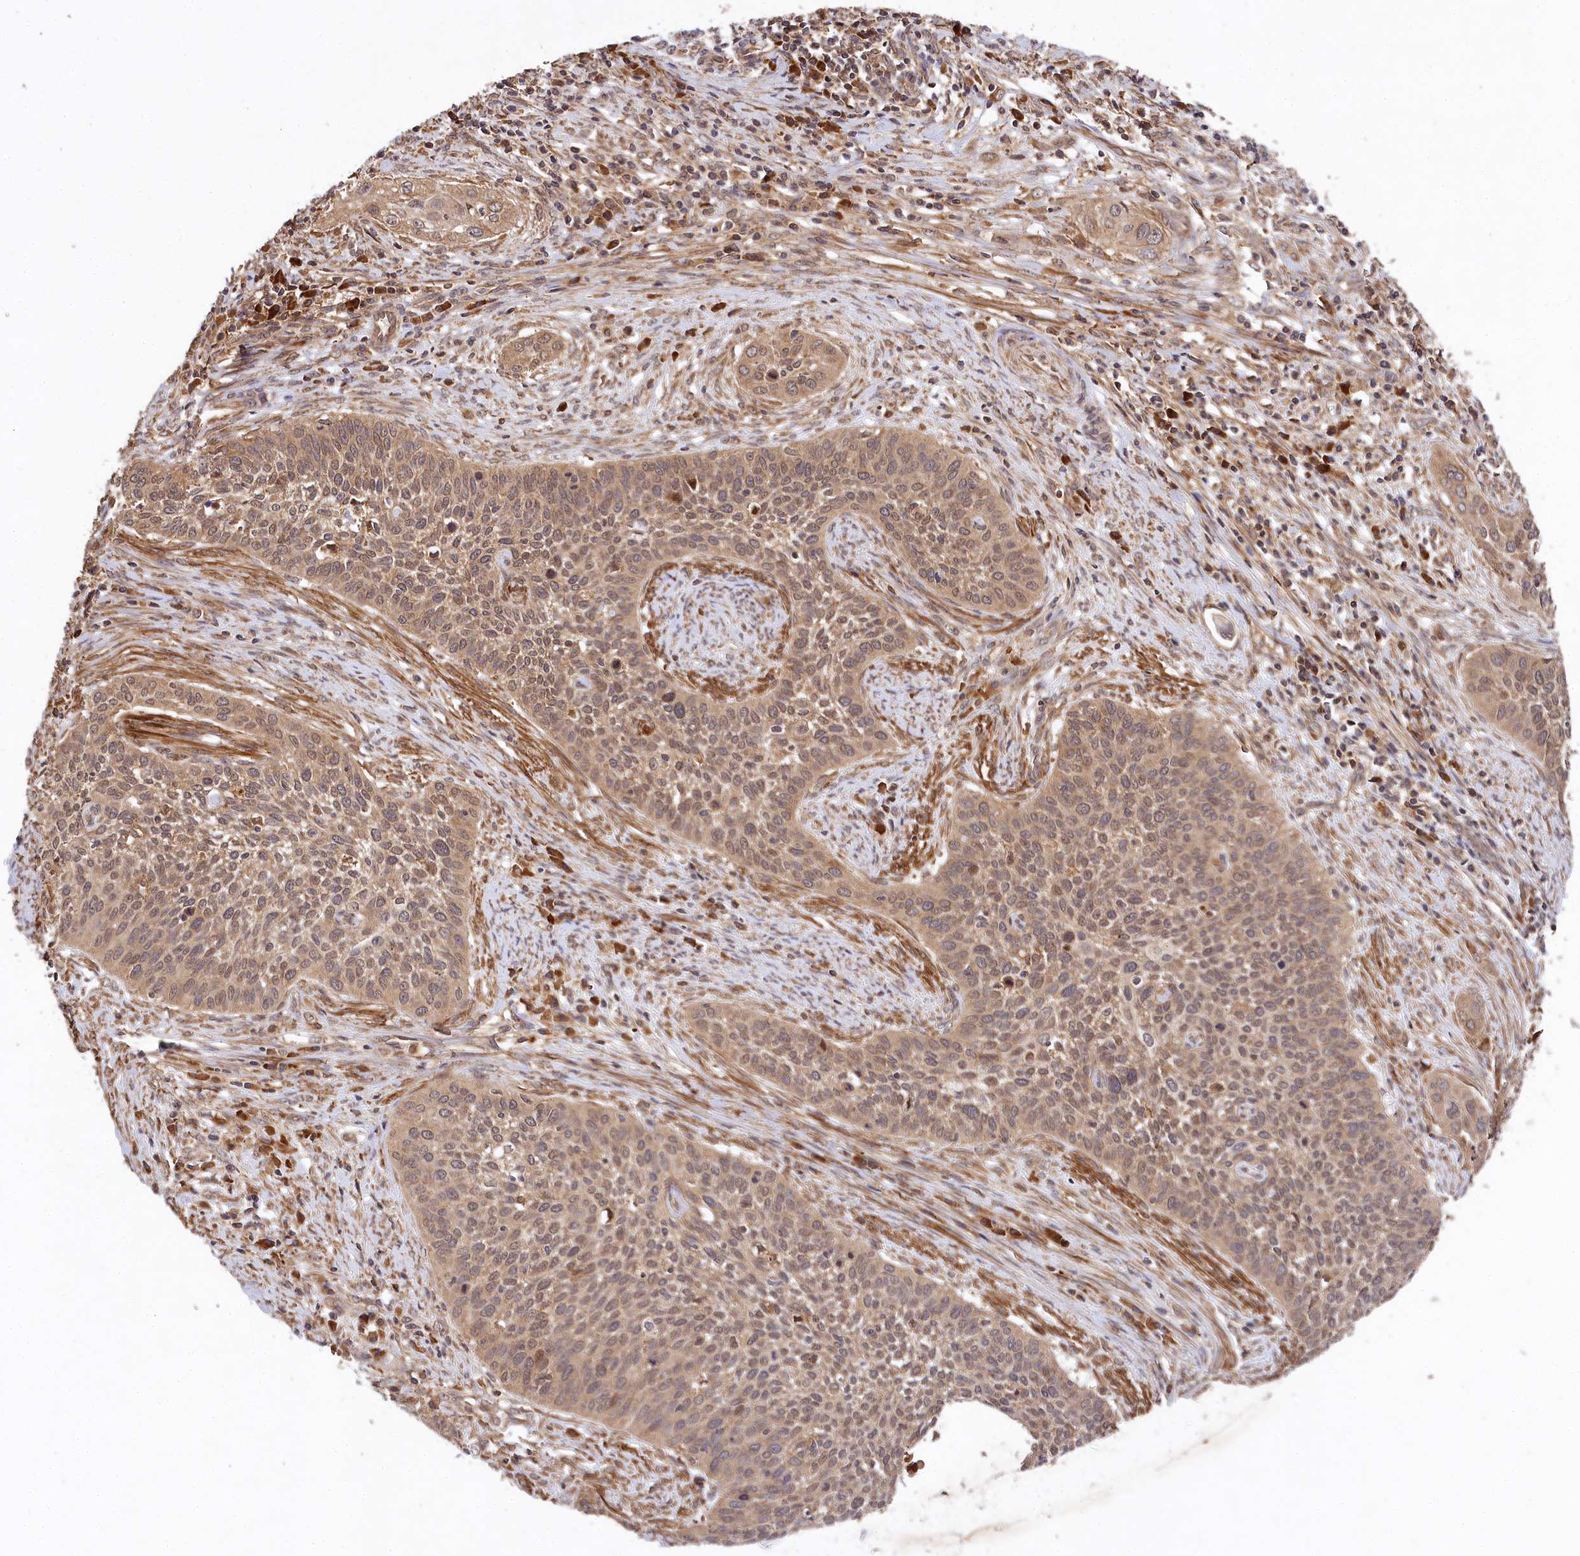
{"staining": {"intensity": "moderate", "quantity": ">75%", "location": "cytoplasmic/membranous"}, "tissue": "cervical cancer", "cell_type": "Tumor cells", "image_type": "cancer", "snomed": [{"axis": "morphology", "description": "Squamous cell carcinoma, NOS"}, {"axis": "topography", "description": "Cervix"}], "caption": "Cervical cancer stained with a brown dye reveals moderate cytoplasmic/membranous positive positivity in approximately >75% of tumor cells.", "gene": "MCF2L2", "patient": {"sex": "female", "age": 34}}